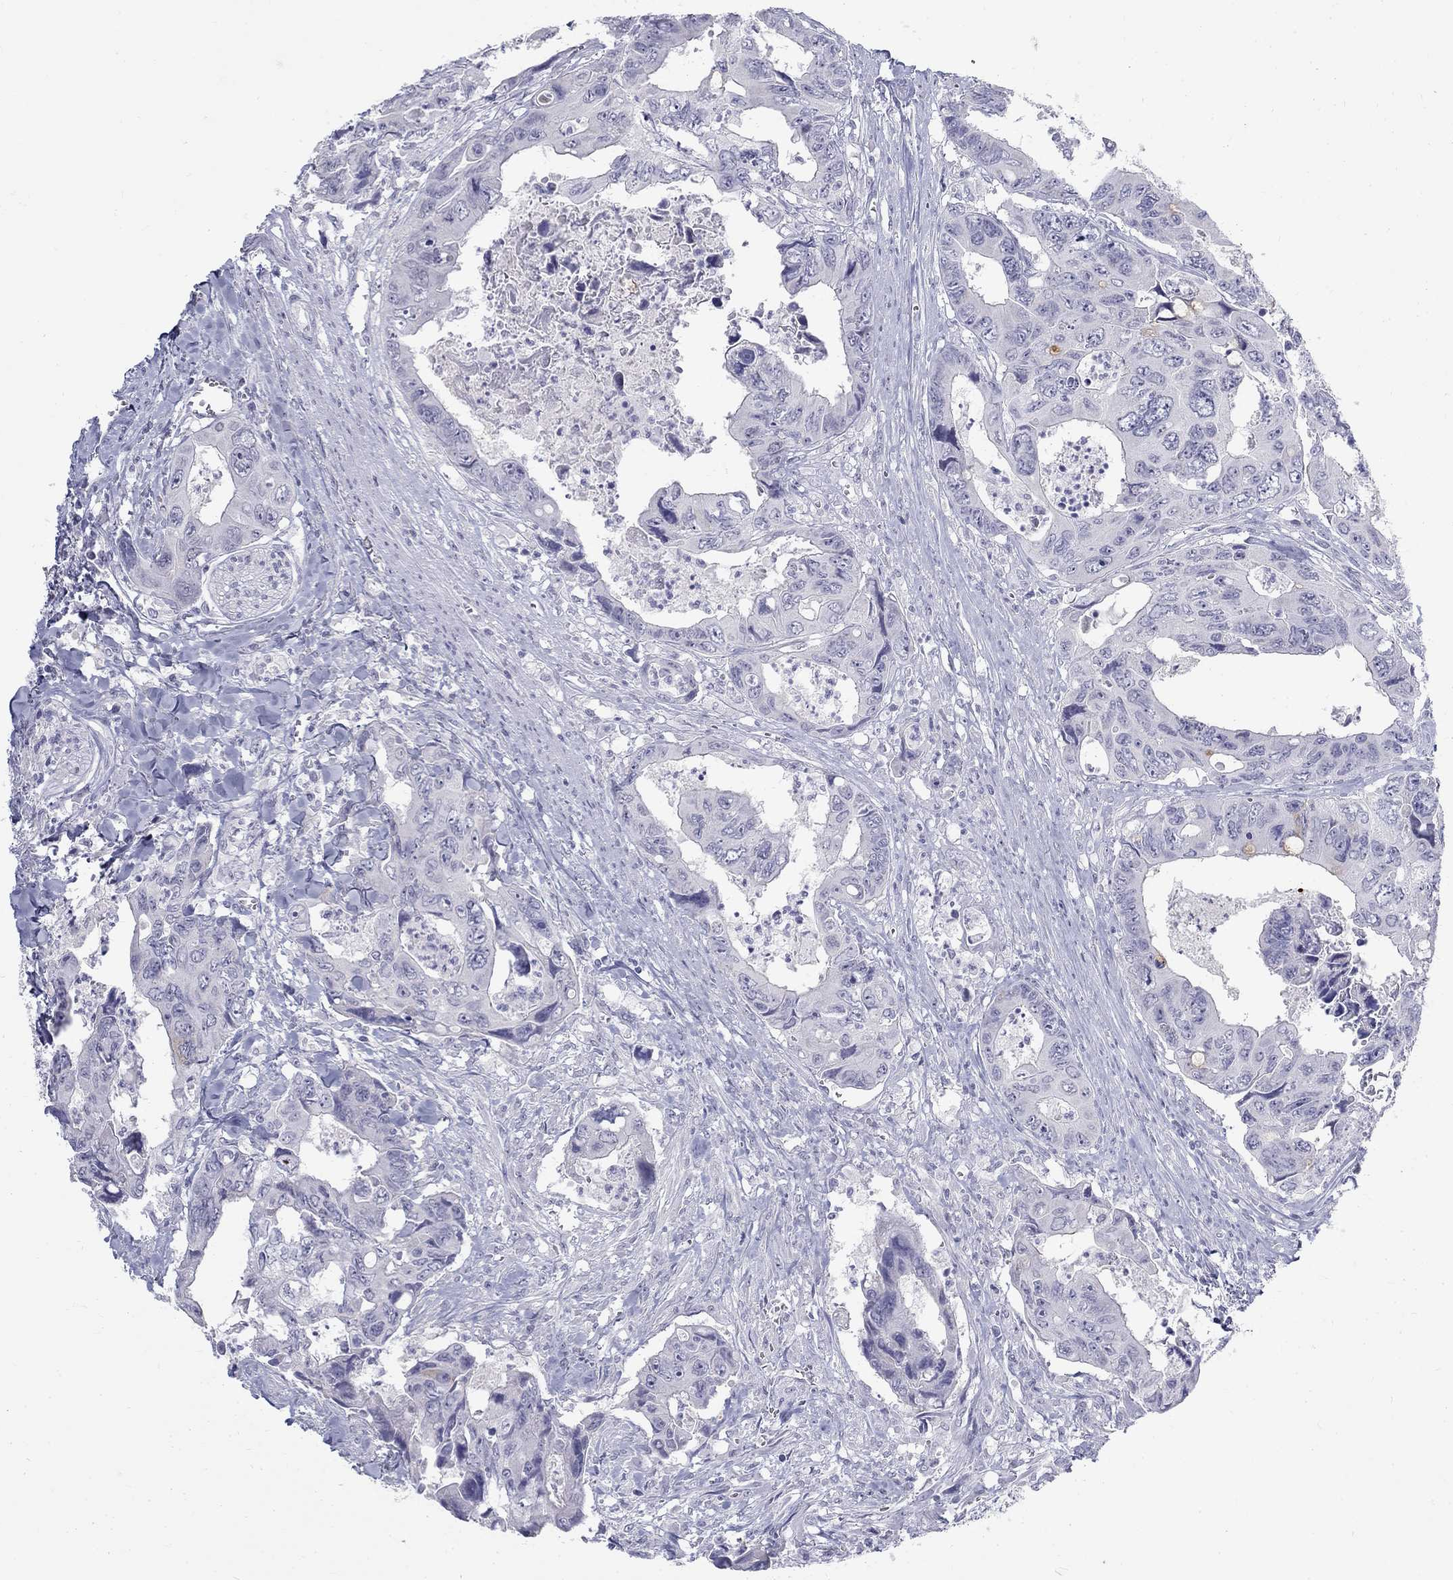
{"staining": {"intensity": "negative", "quantity": "none", "location": "none"}, "tissue": "colorectal cancer", "cell_type": "Tumor cells", "image_type": "cancer", "snomed": [{"axis": "morphology", "description": "Adenocarcinoma, NOS"}, {"axis": "topography", "description": "Rectum"}], "caption": "IHC photomicrograph of neoplastic tissue: colorectal adenocarcinoma stained with DAB reveals no significant protein expression in tumor cells. Brightfield microscopy of immunohistochemistry (IHC) stained with DAB (3,3'-diaminobenzidine) (brown) and hematoxylin (blue), captured at high magnification.", "gene": "MAGEB6", "patient": {"sex": "male", "age": 62}}